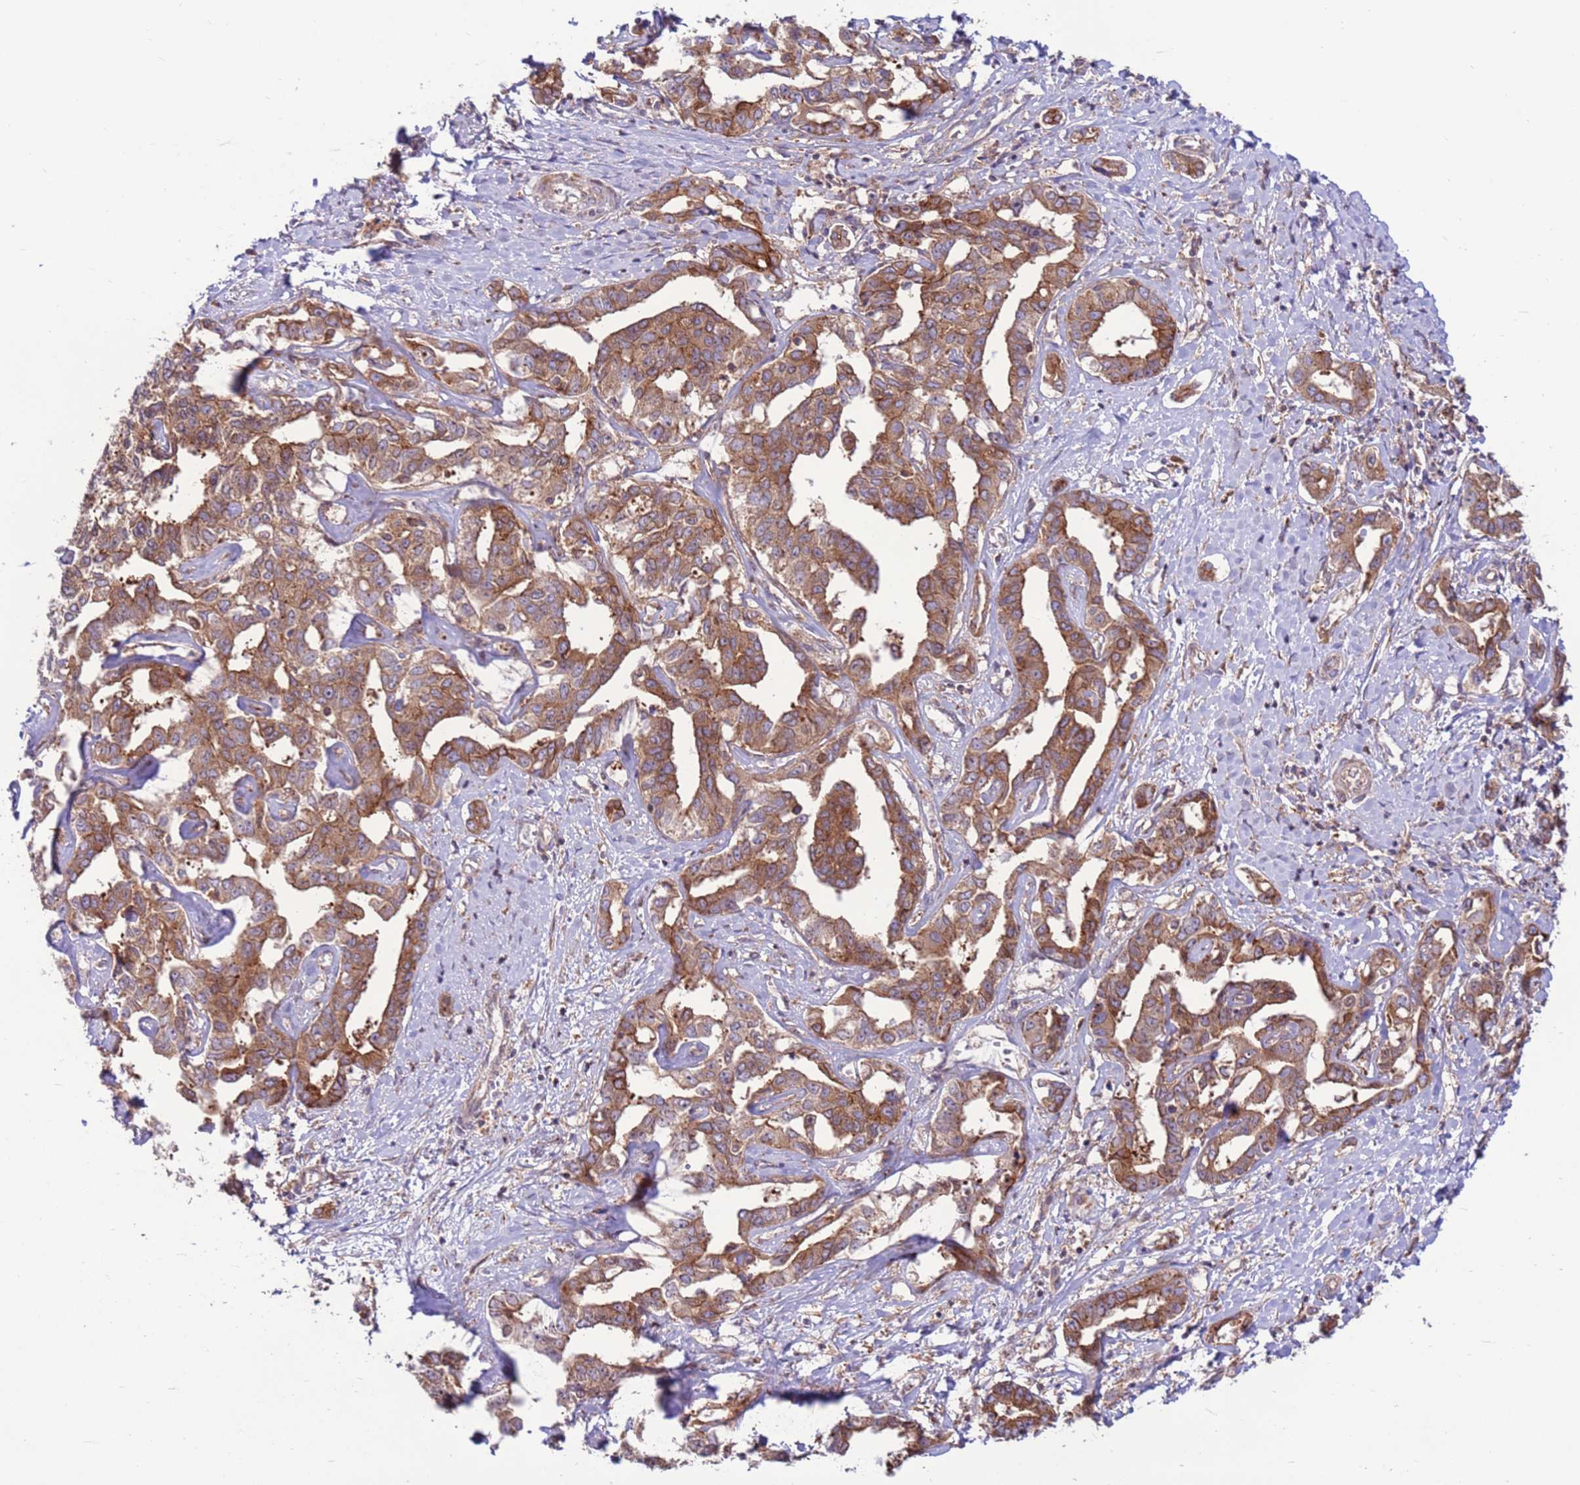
{"staining": {"intensity": "moderate", "quantity": ">75%", "location": "cytoplasmic/membranous"}, "tissue": "liver cancer", "cell_type": "Tumor cells", "image_type": "cancer", "snomed": [{"axis": "morphology", "description": "Cholangiocarcinoma"}, {"axis": "topography", "description": "Liver"}], "caption": "This image shows liver cancer stained with immunohistochemistry to label a protein in brown. The cytoplasmic/membranous of tumor cells show moderate positivity for the protein. Nuclei are counter-stained blue.", "gene": "DDX19B", "patient": {"sex": "male", "age": 59}}